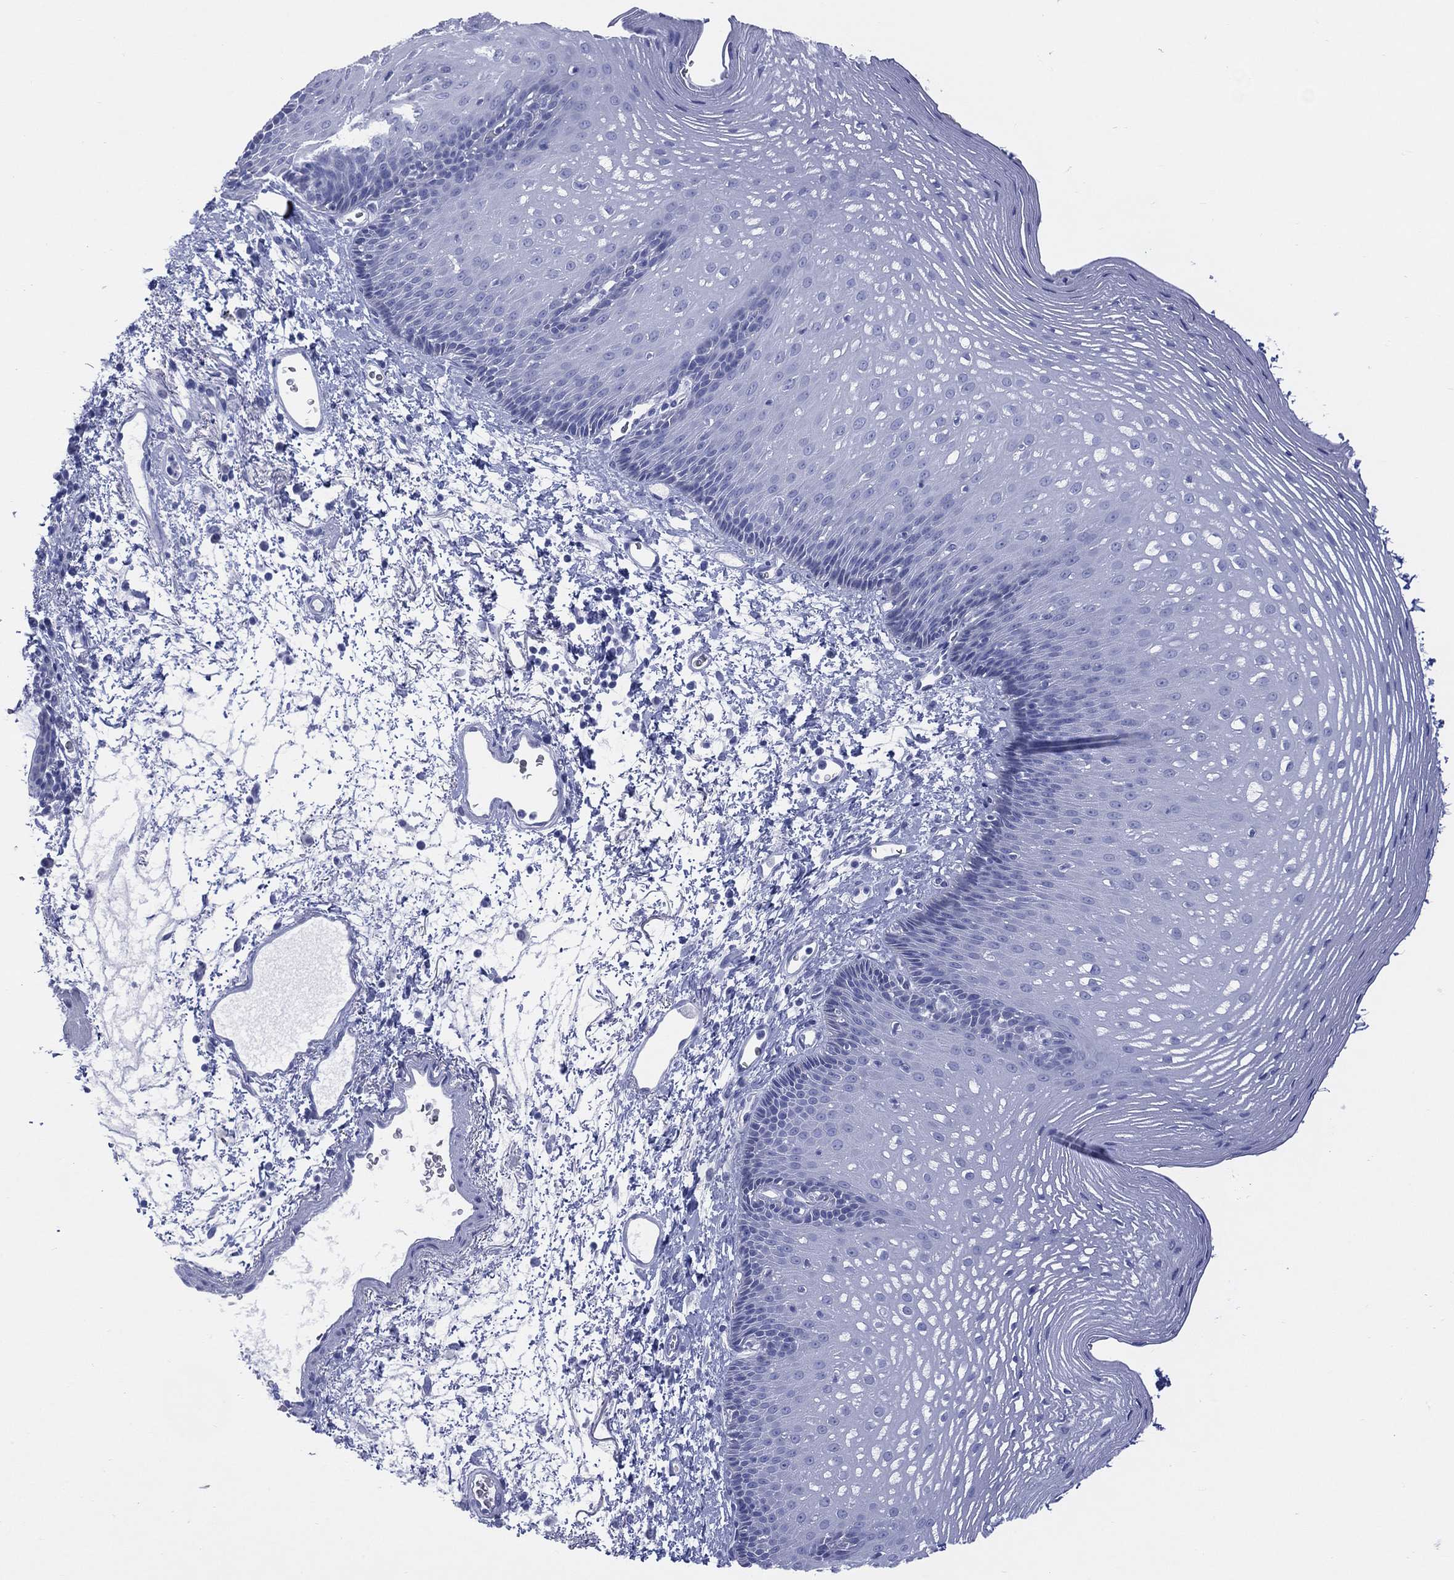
{"staining": {"intensity": "negative", "quantity": "none", "location": "none"}, "tissue": "esophagus", "cell_type": "Squamous epithelial cells", "image_type": "normal", "snomed": [{"axis": "morphology", "description": "Normal tissue, NOS"}, {"axis": "topography", "description": "Esophagus"}], "caption": "Esophagus stained for a protein using immunohistochemistry exhibits no staining squamous epithelial cells.", "gene": "ENSG00000285953", "patient": {"sex": "male", "age": 76}}